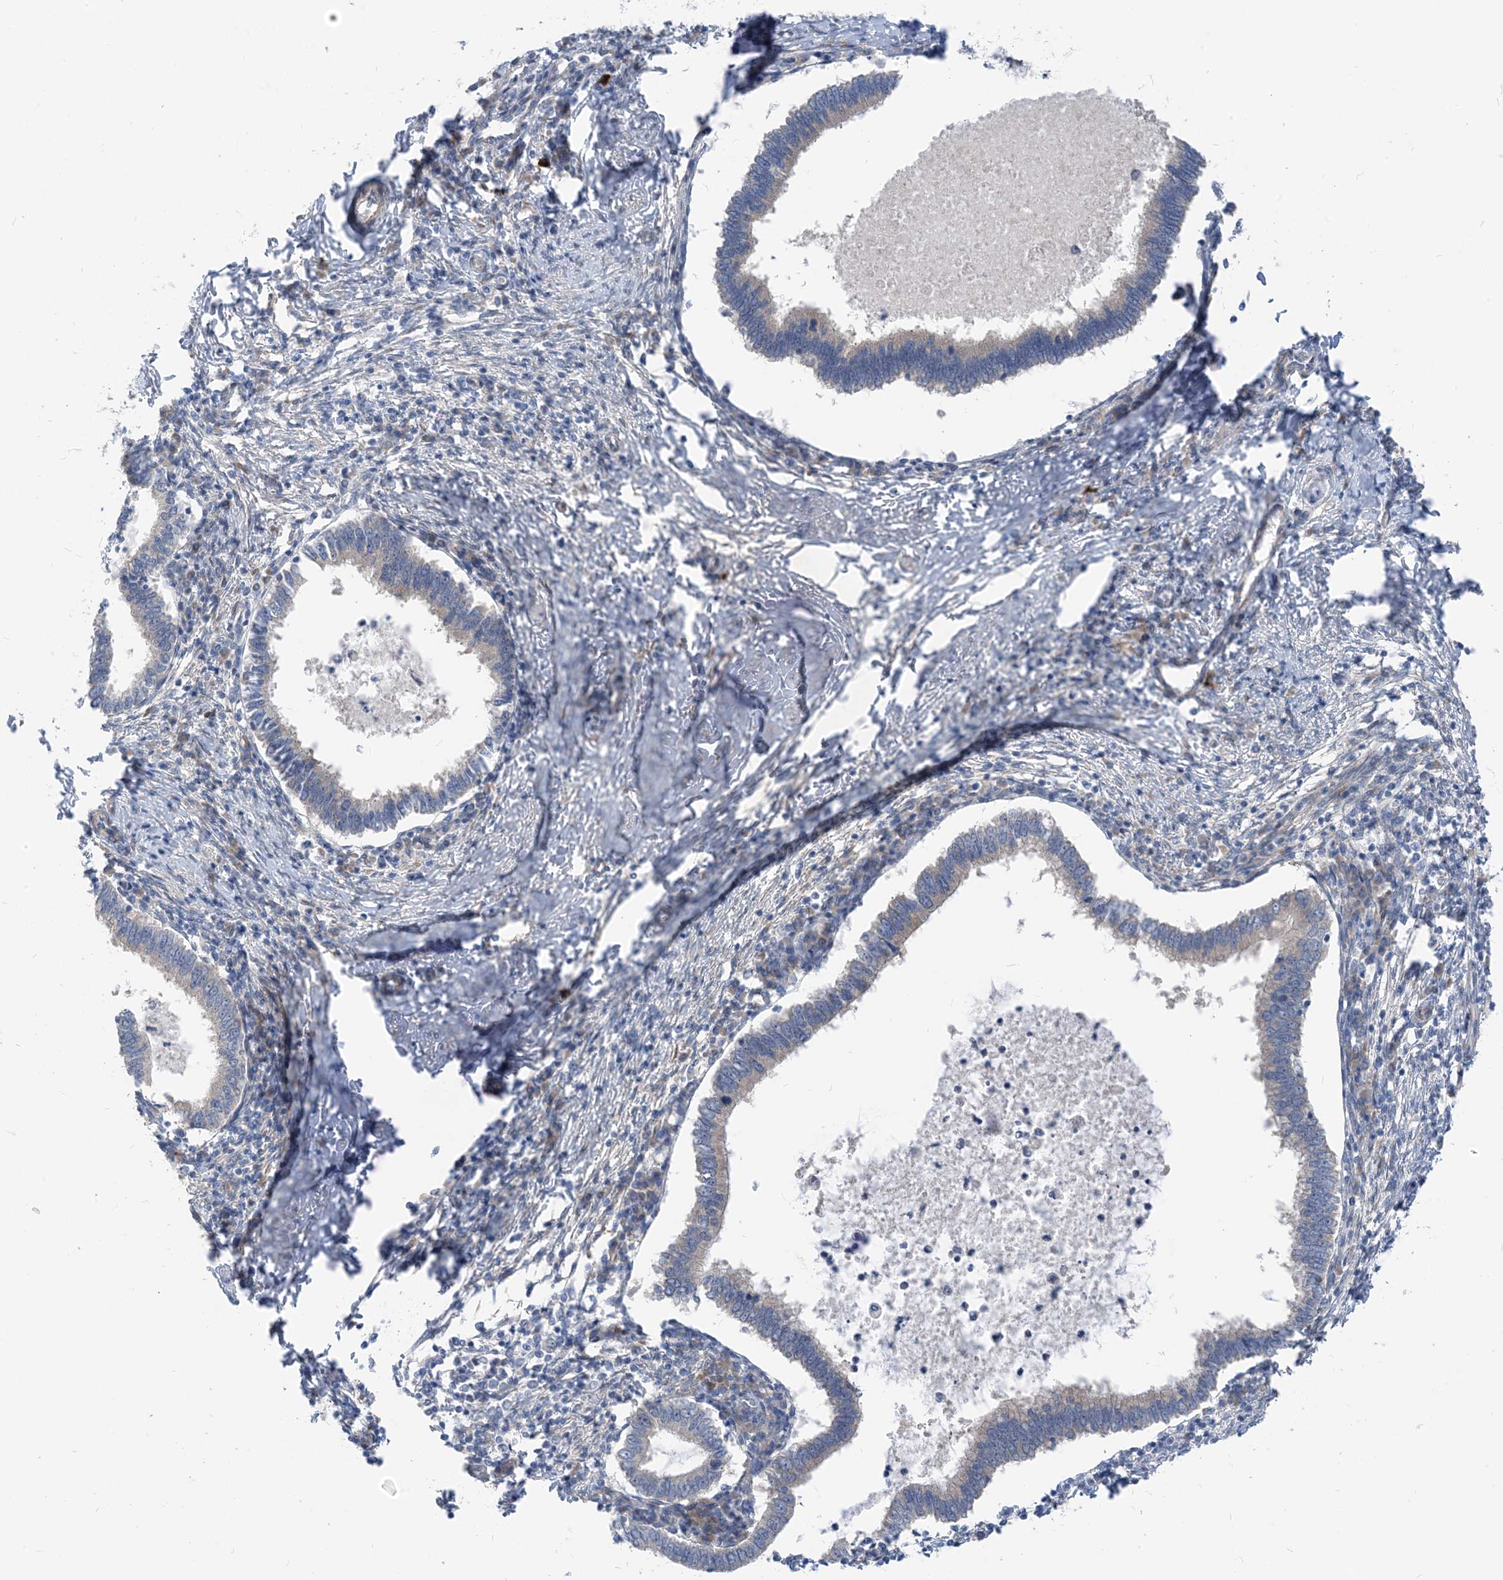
{"staining": {"intensity": "negative", "quantity": "none", "location": "none"}, "tissue": "cervical cancer", "cell_type": "Tumor cells", "image_type": "cancer", "snomed": [{"axis": "morphology", "description": "Adenocarcinoma, NOS"}, {"axis": "topography", "description": "Cervix"}], "caption": "Immunohistochemistry (IHC) histopathology image of neoplastic tissue: cervical adenocarcinoma stained with DAB exhibits no significant protein positivity in tumor cells.", "gene": "PLEKHA3", "patient": {"sex": "female", "age": 36}}